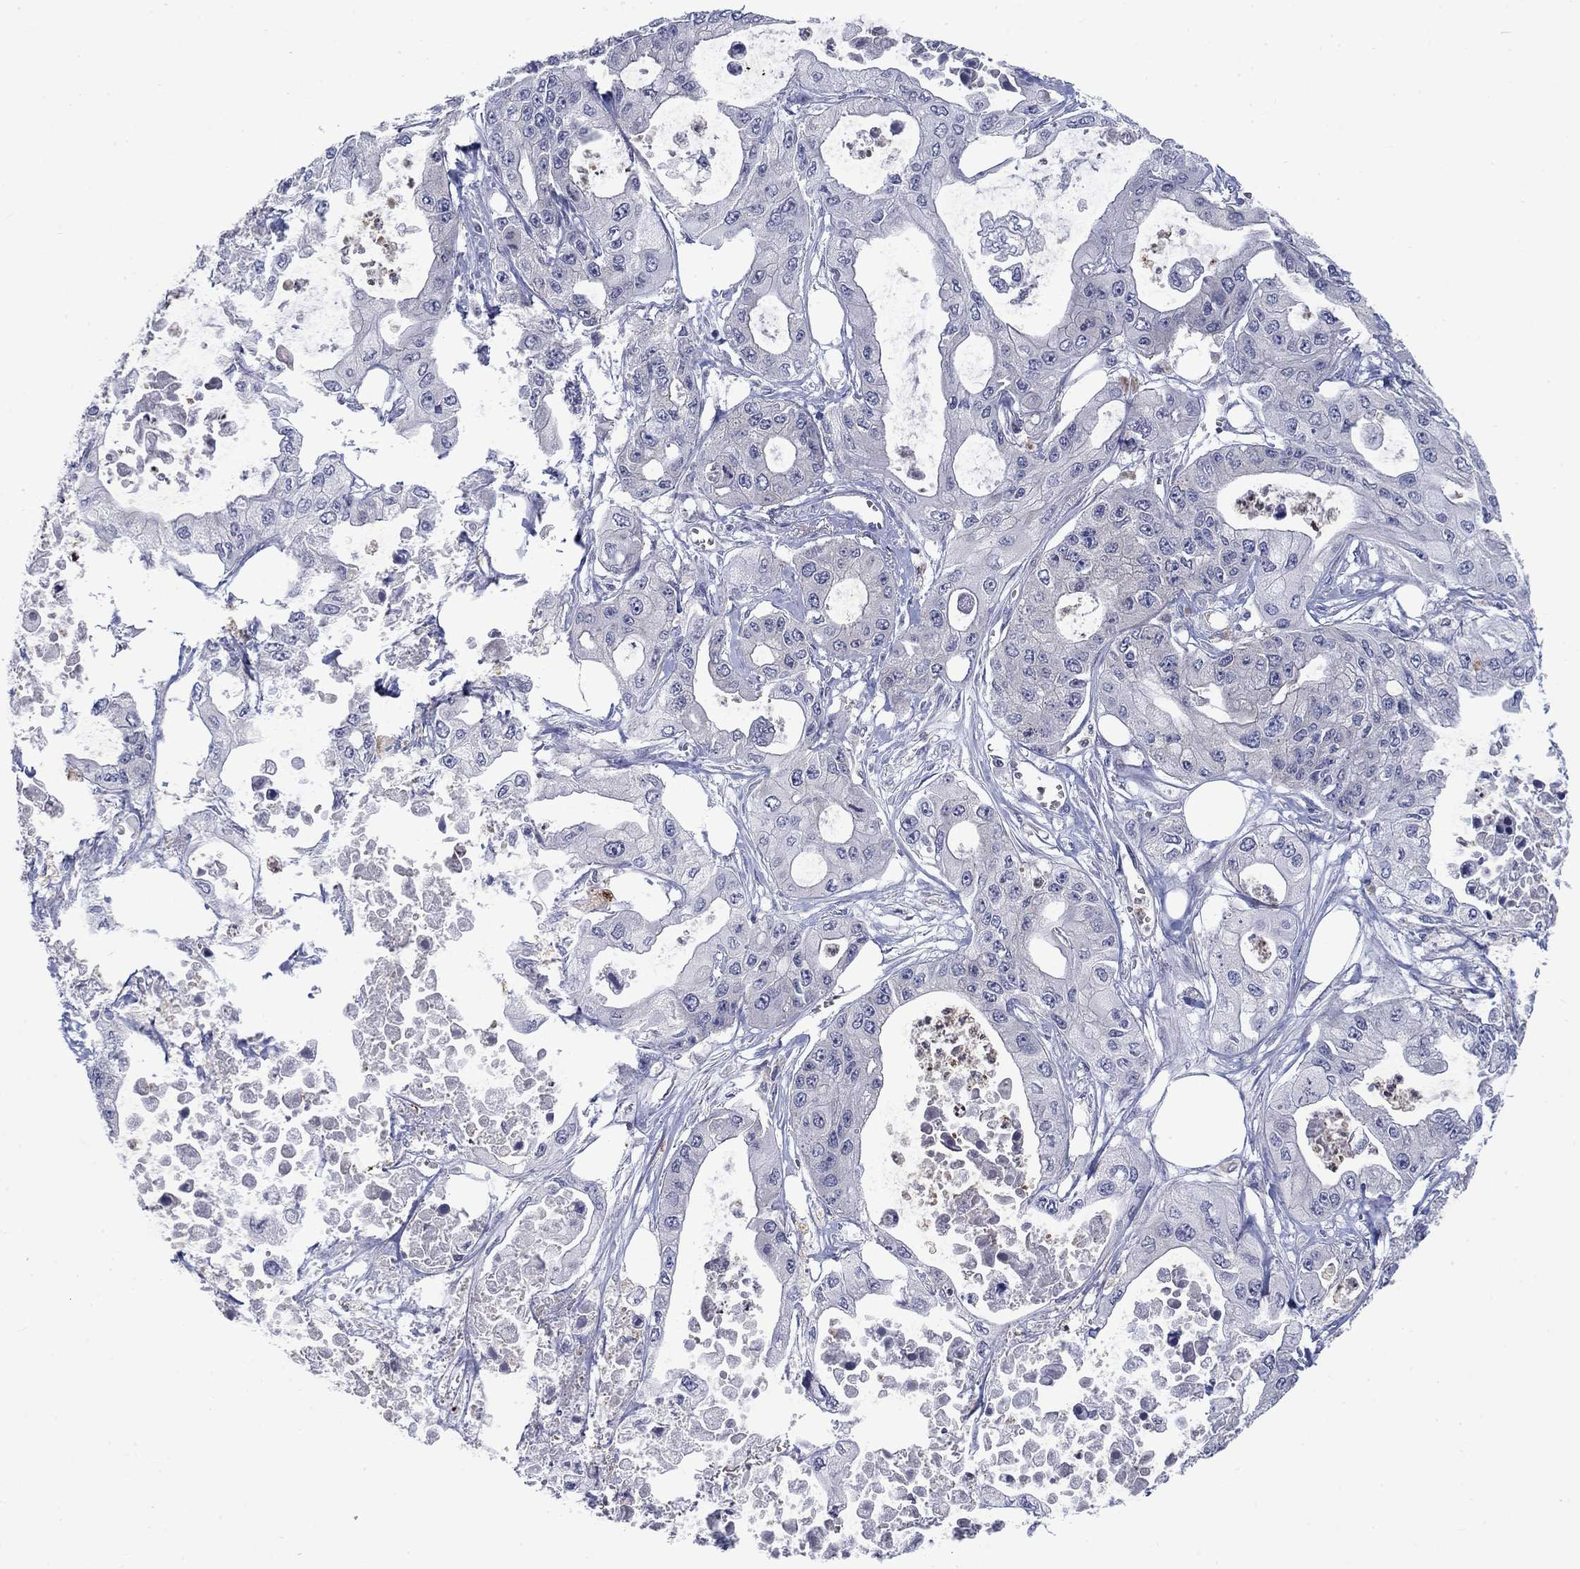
{"staining": {"intensity": "negative", "quantity": "none", "location": "none"}, "tissue": "pancreatic cancer", "cell_type": "Tumor cells", "image_type": "cancer", "snomed": [{"axis": "morphology", "description": "Adenocarcinoma, NOS"}, {"axis": "topography", "description": "Pancreas"}], "caption": "Image shows no significant protein positivity in tumor cells of pancreatic cancer (adenocarcinoma). (DAB immunohistochemistry (IHC) with hematoxylin counter stain).", "gene": "KIF15", "patient": {"sex": "male", "age": 70}}